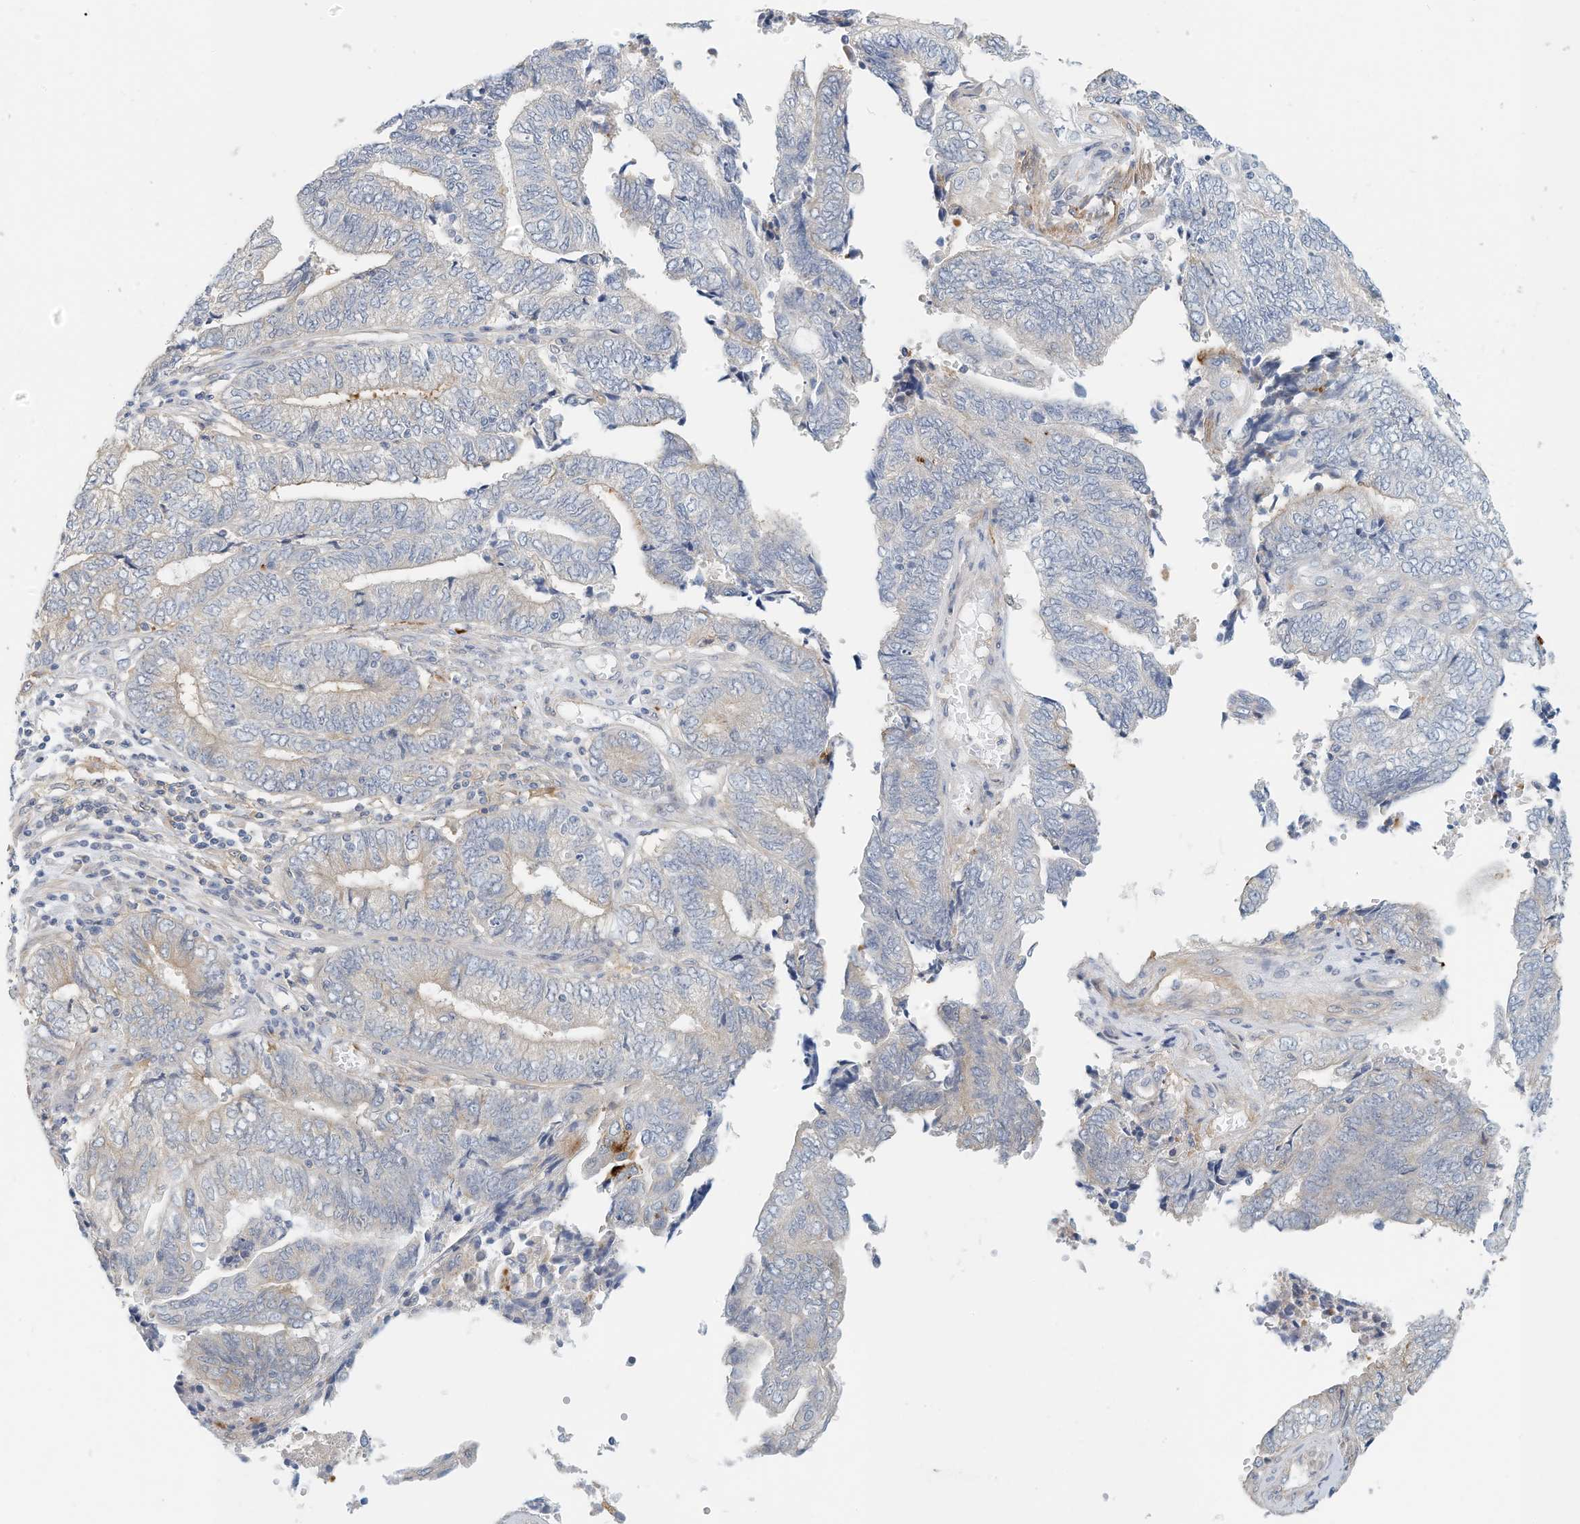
{"staining": {"intensity": "negative", "quantity": "none", "location": "none"}, "tissue": "endometrial cancer", "cell_type": "Tumor cells", "image_type": "cancer", "snomed": [{"axis": "morphology", "description": "Adenocarcinoma, NOS"}, {"axis": "topography", "description": "Uterus"}, {"axis": "topography", "description": "Endometrium"}], "caption": "Endometrial cancer stained for a protein using immunohistochemistry reveals no staining tumor cells.", "gene": "MICAL1", "patient": {"sex": "female", "age": 70}}